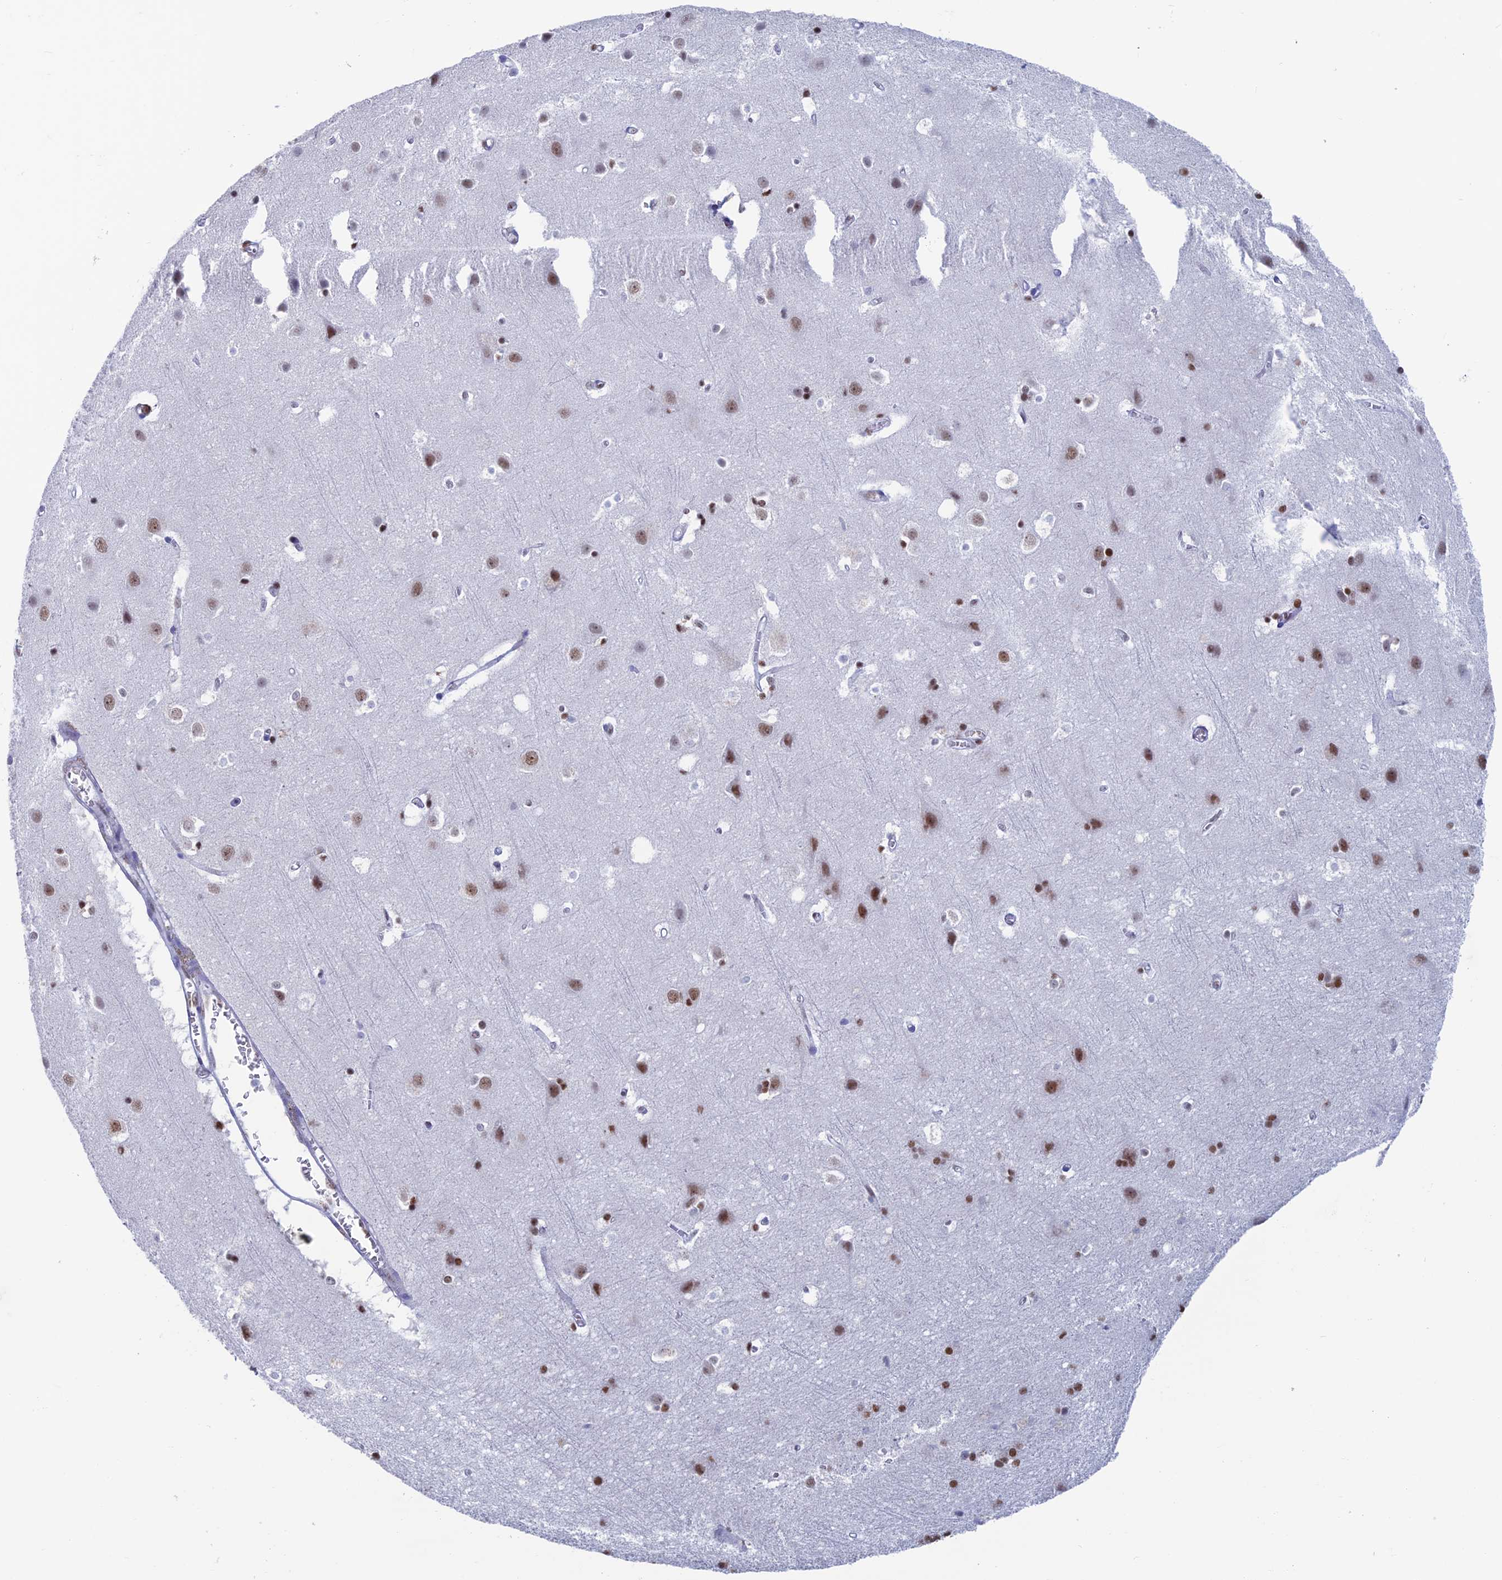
{"staining": {"intensity": "weak", "quantity": "25%-75%", "location": "nuclear"}, "tissue": "cerebral cortex", "cell_type": "Endothelial cells", "image_type": "normal", "snomed": [{"axis": "morphology", "description": "Normal tissue, NOS"}, {"axis": "topography", "description": "Cerebral cortex"}], "caption": "High-power microscopy captured an immunohistochemistry (IHC) image of unremarkable cerebral cortex, revealing weak nuclear expression in about 25%-75% of endothelial cells.", "gene": "NOL4L", "patient": {"sex": "male", "age": 54}}